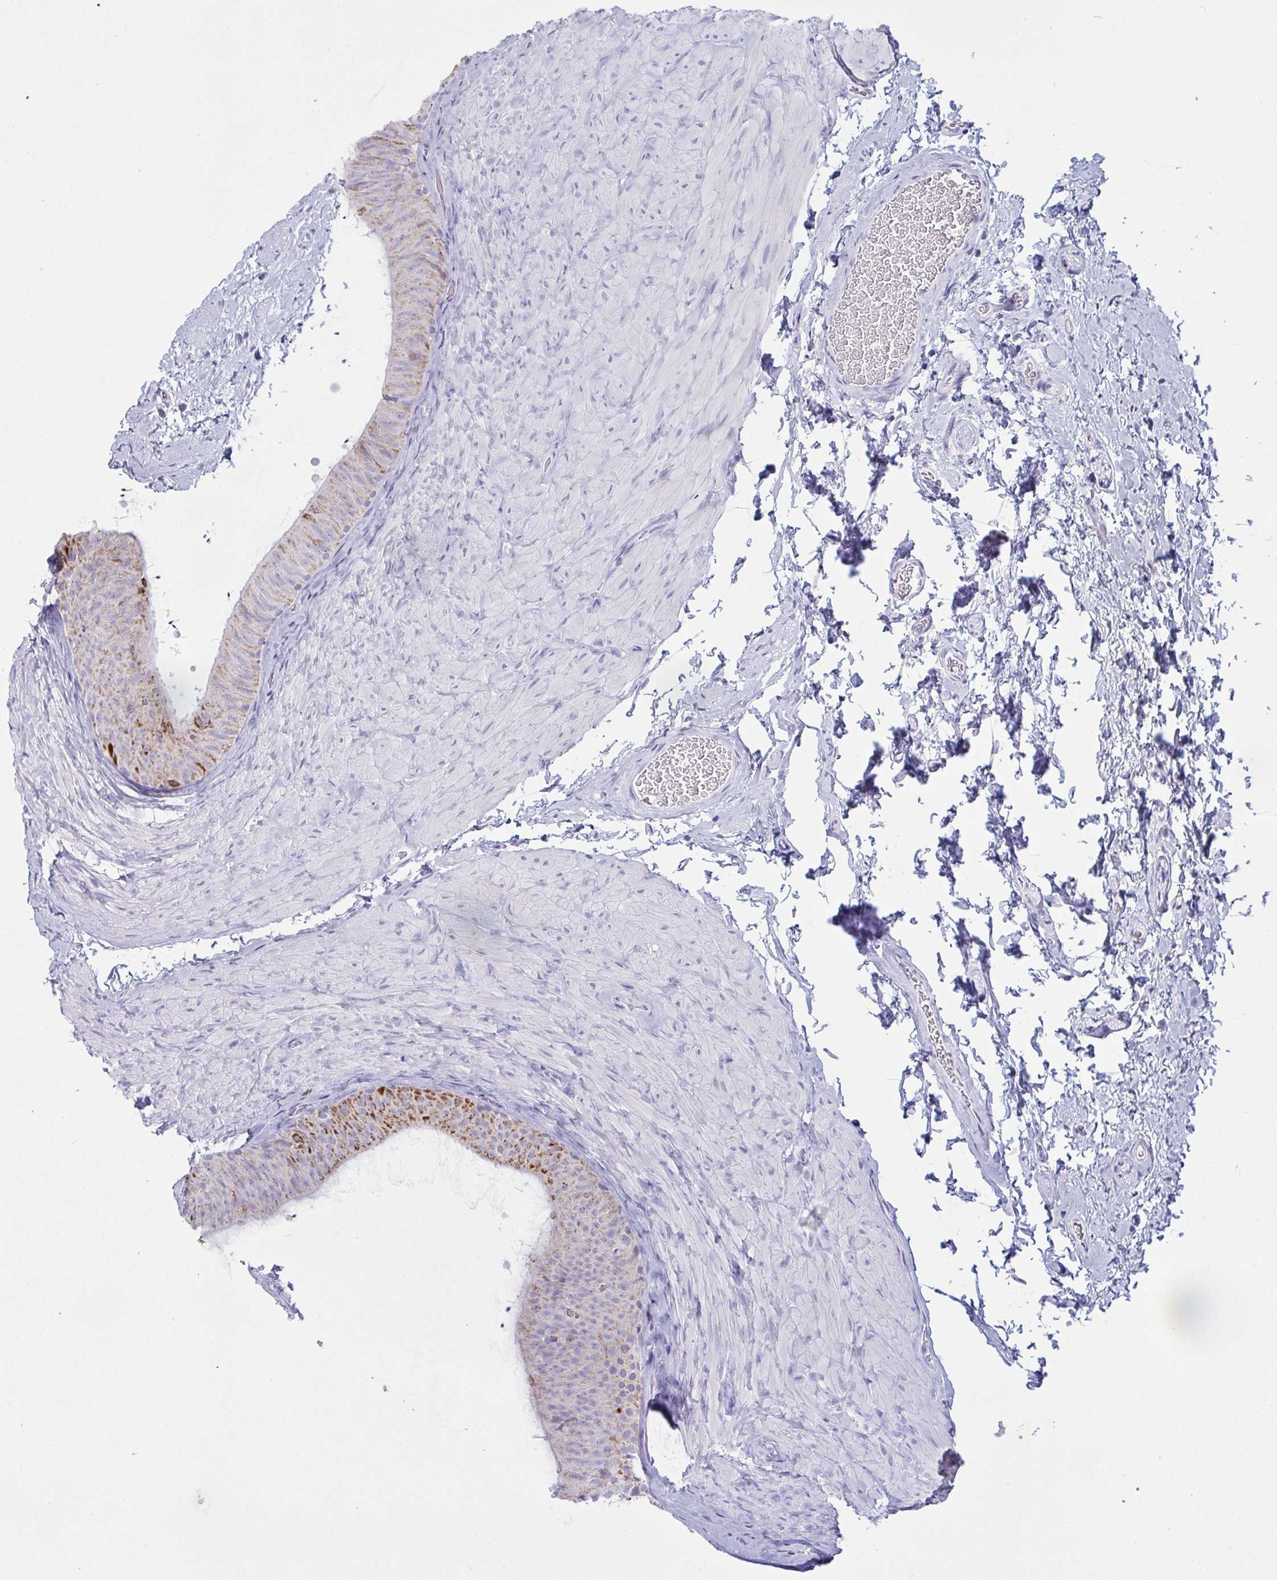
{"staining": {"intensity": "moderate", "quantity": "25%-75%", "location": "cytoplasmic/membranous"}, "tissue": "epididymis", "cell_type": "Glandular cells", "image_type": "normal", "snomed": [{"axis": "morphology", "description": "Normal tissue, NOS"}, {"axis": "topography", "description": "Epididymis, spermatic cord, NOS"}, {"axis": "topography", "description": "Epididymis"}], "caption": "The image shows staining of unremarkable epididymis, revealing moderate cytoplasmic/membranous protein staining (brown color) within glandular cells. (IHC, brightfield microscopy, high magnification).", "gene": "BBS1", "patient": {"sex": "male", "age": 31}}